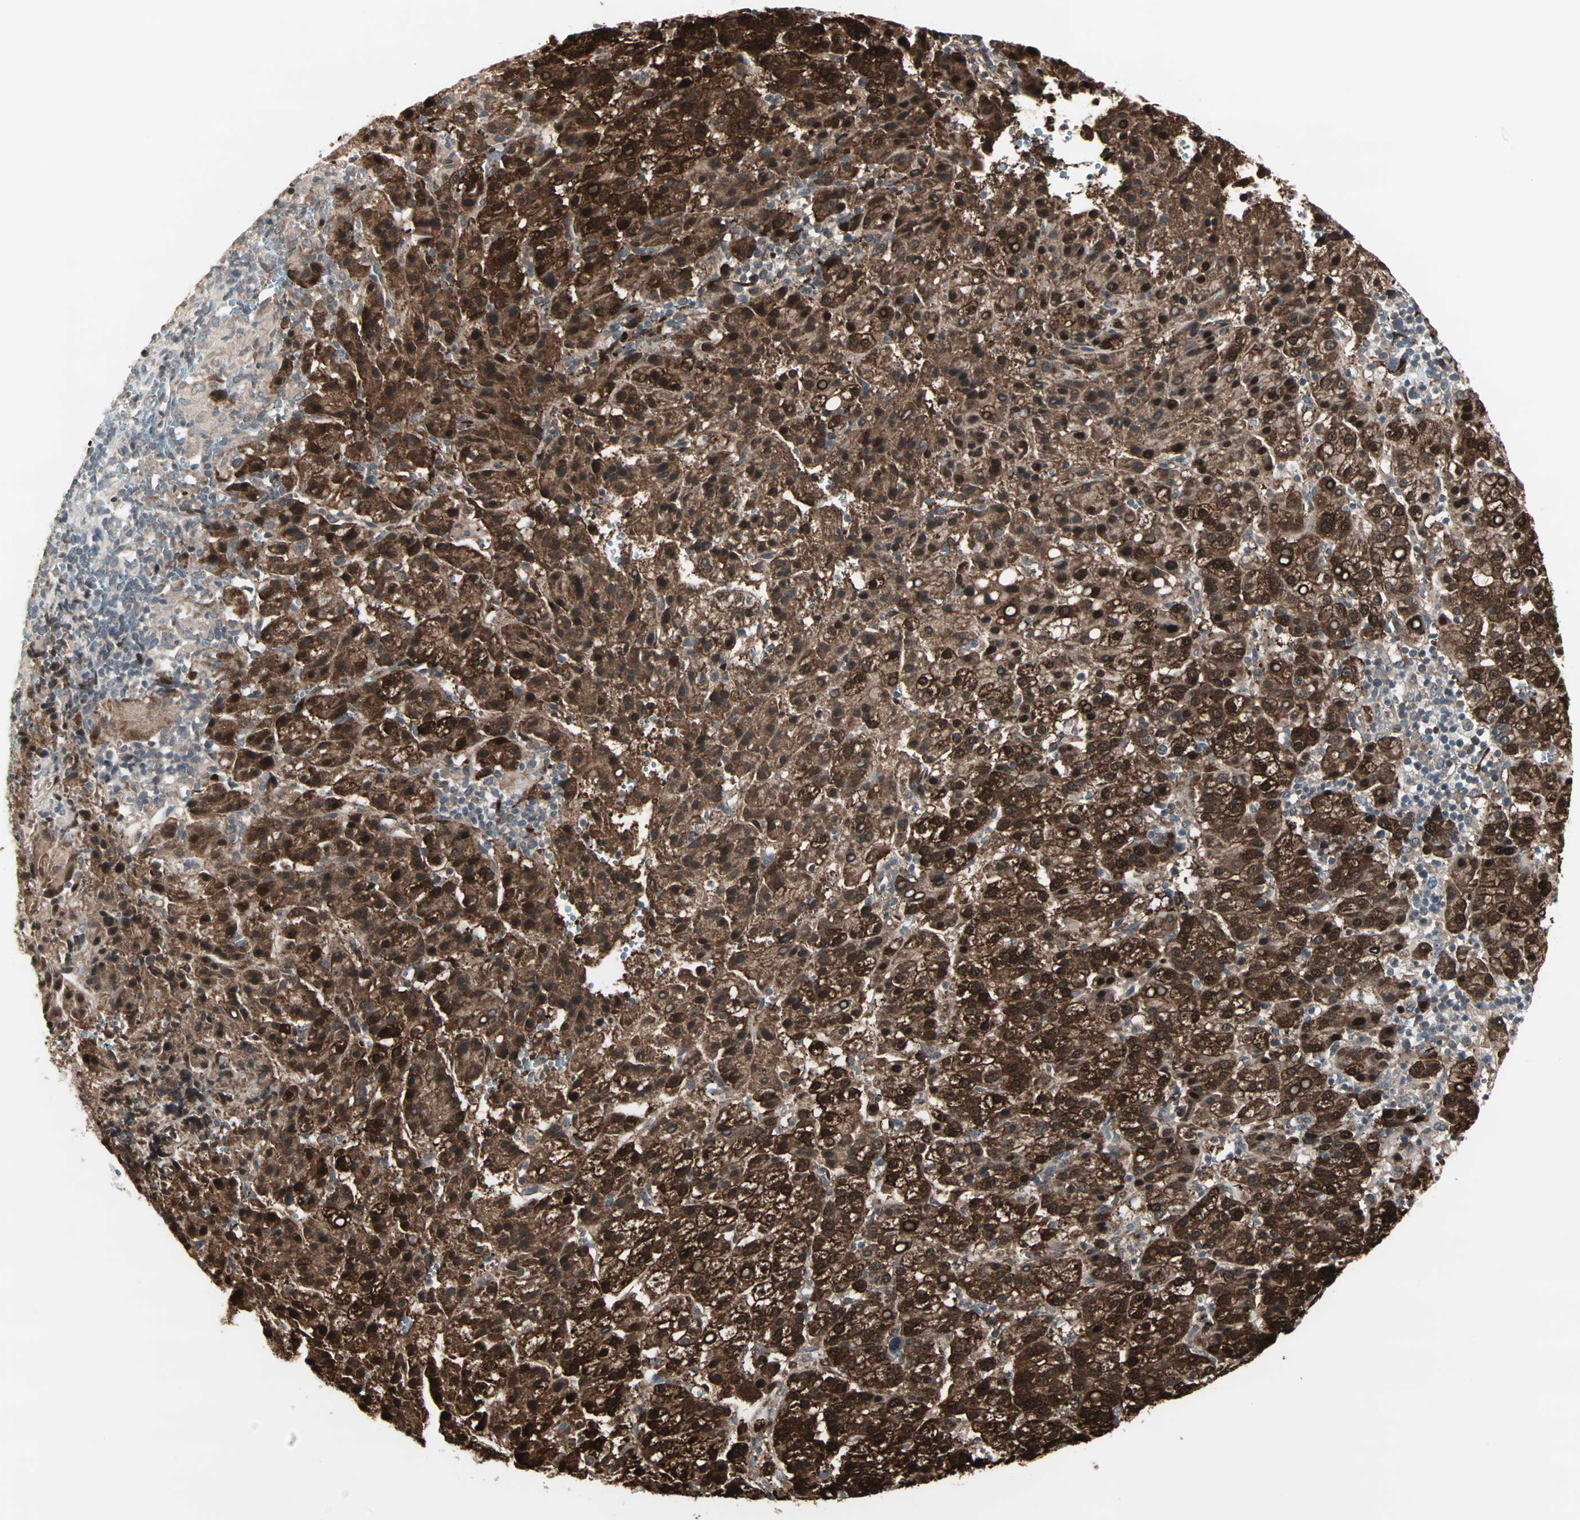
{"staining": {"intensity": "strong", "quantity": ">75%", "location": "cytoplasmic/membranous,nuclear"}, "tissue": "liver cancer", "cell_type": "Tumor cells", "image_type": "cancer", "snomed": [{"axis": "morphology", "description": "Carcinoma, Hepatocellular, NOS"}, {"axis": "topography", "description": "Liver"}], "caption": "A high amount of strong cytoplasmic/membranous and nuclear positivity is appreciated in about >75% of tumor cells in liver cancer (hepatocellular carcinoma) tissue.", "gene": "CBLC", "patient": {"sex": "female", "age": 58}}